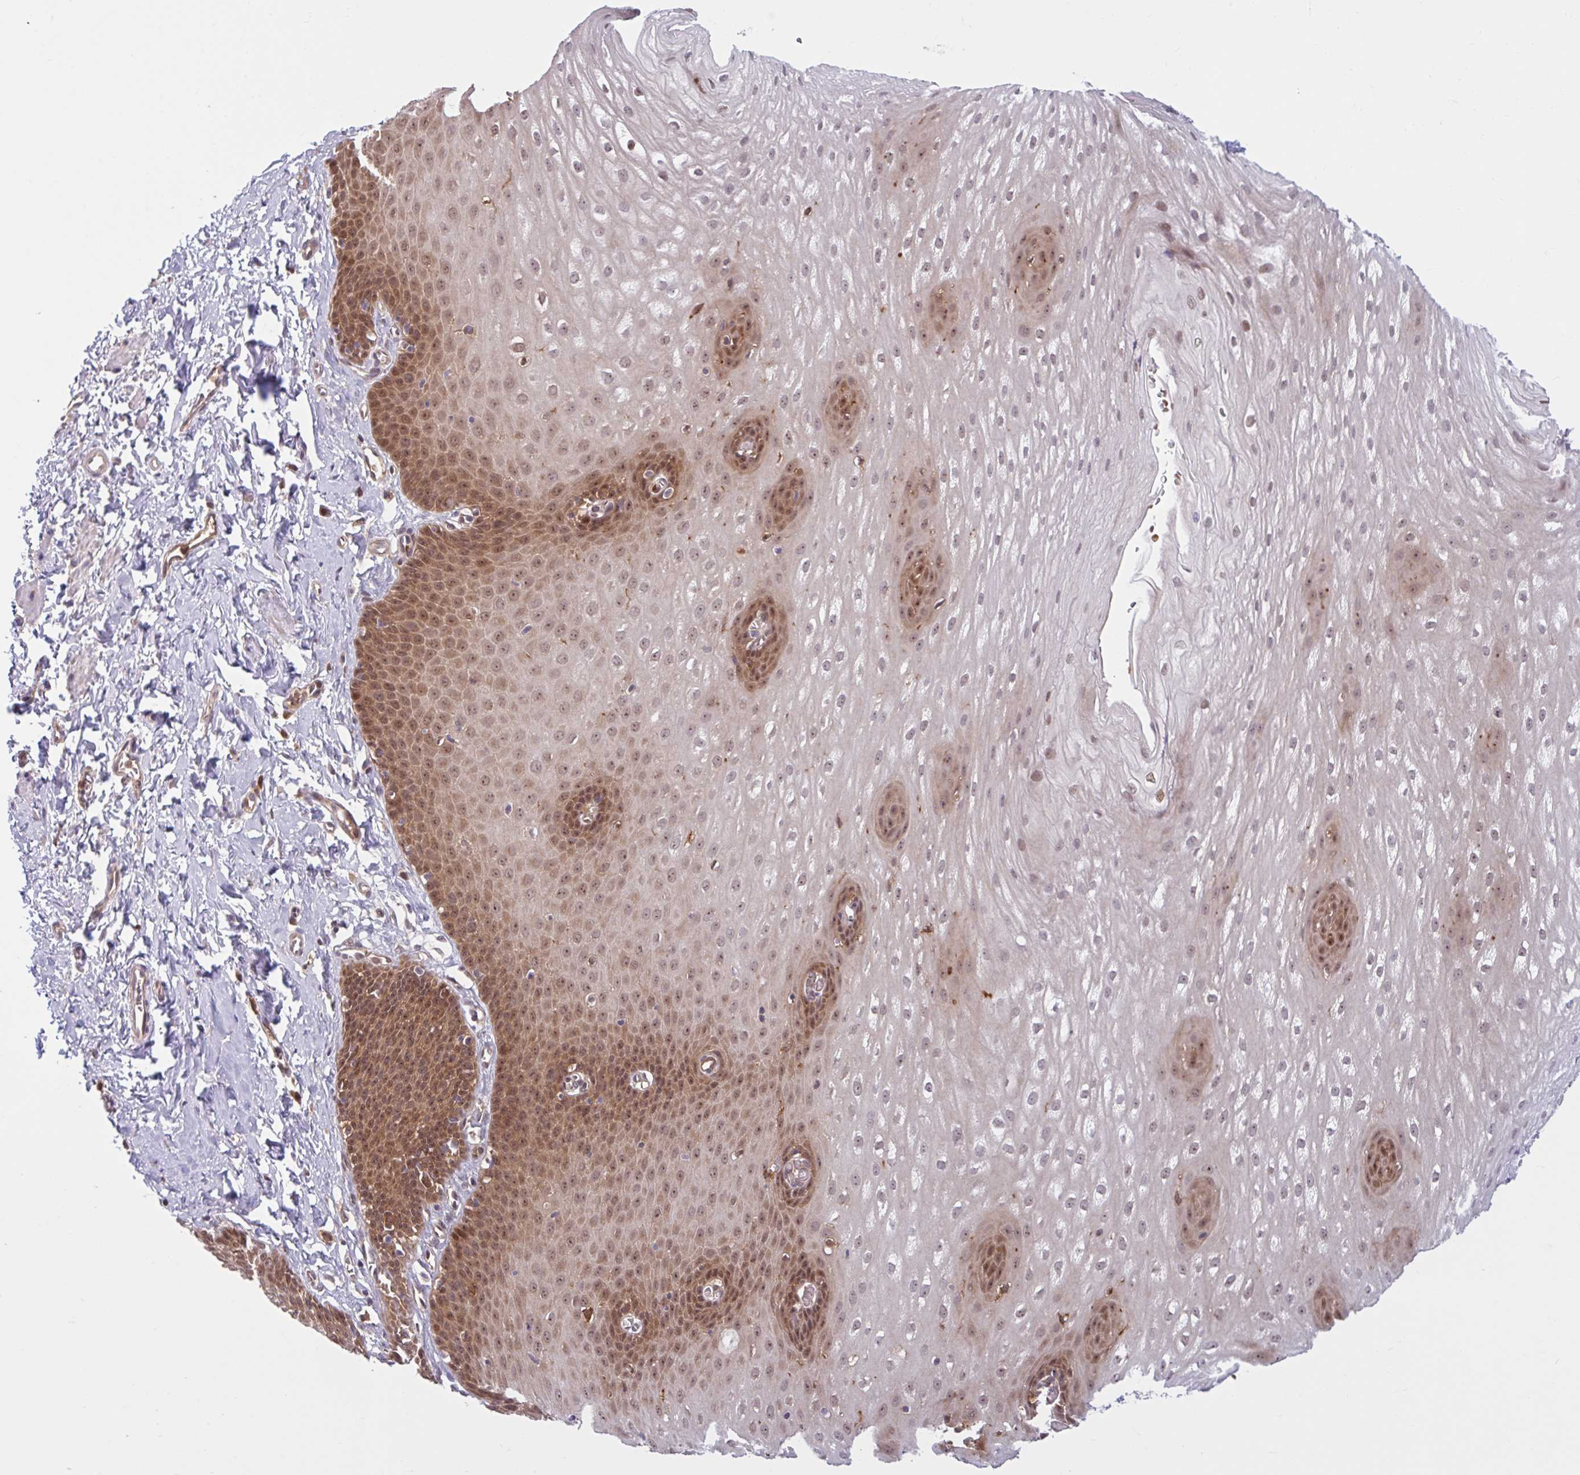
{"staining": {"intensity": "strong", "quantity": "25%-75%", "location": "cytoplasmic/membranous,nuclear"}, "tissue": "esophagus", "cell_type": "Squamous epithelial cells", "image_type": "normal", "snomed": [{"axis": "morphology", "description": "Normal tissue, NOS"}, {"axis": "topography", "description": "Esophagus"}], "caption": "Immunohistochemistry image of benign human esophagus stained for a protein (brown), which displays high levels of strong cytoplasmic/membranous,nuclear expression in about 25%-75% of squamous epithelial cells.", "gene": "HMBS", "patient": {"sex": "male", "age": 70}}